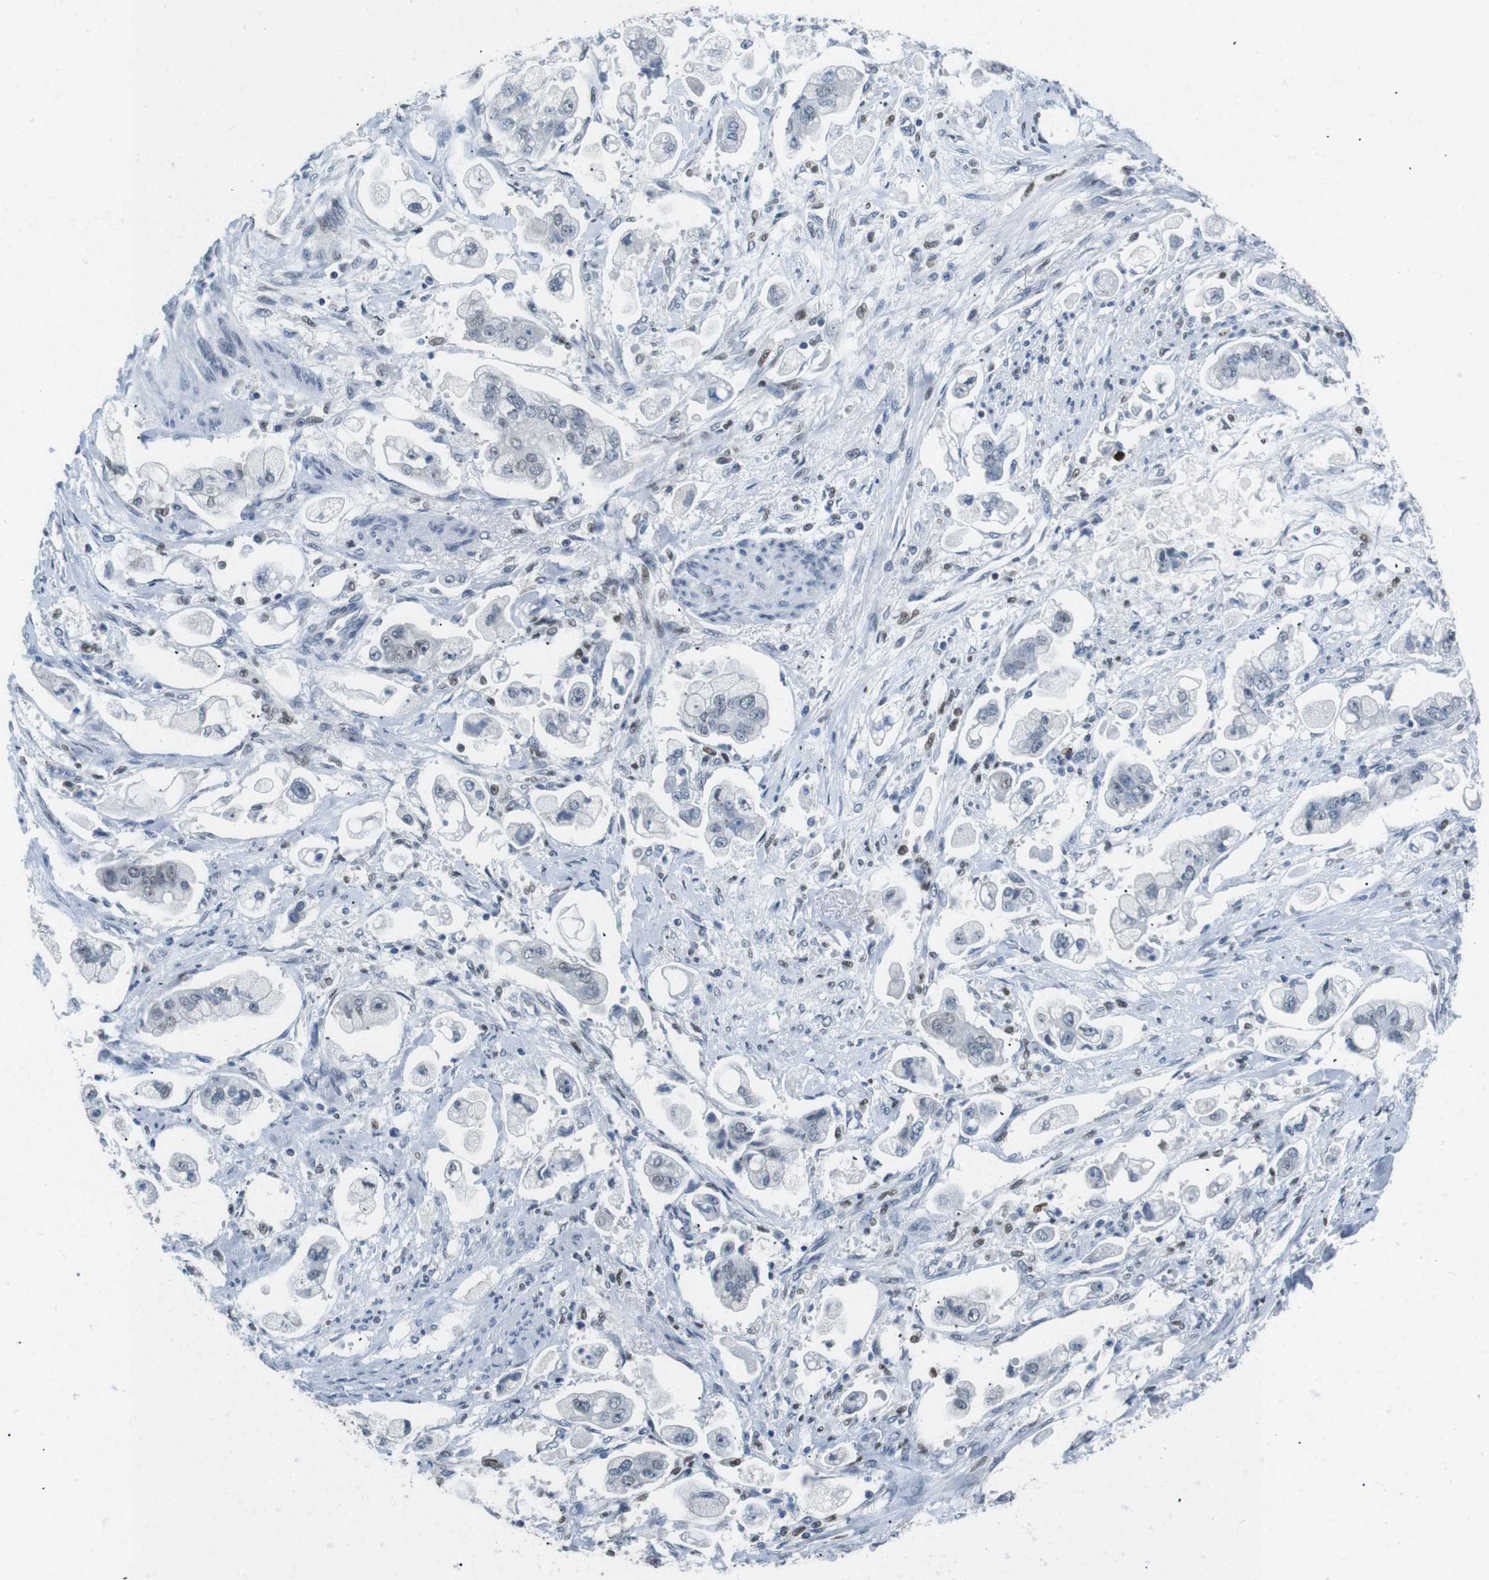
{"staining": {"intensity": "moderate", "quantity": "<25%", "location": "nuclear"}, "tissue": "stomach cancer", "cell_type": "Tumor cells", "image_type": "cancer", "snomed": [{"axis": "morphology", "description": "Adenocarcinoma, NOS"}, {"axis": "topography", "description": "Stomach"}], "caption": "Protein analysis of stomach adenocarcinoma tissue reveals moderate nuclear staining in approximately <25% of tumor cells.", "gene": "IRF8", "patient": {"sex": "male", "age": 62}}